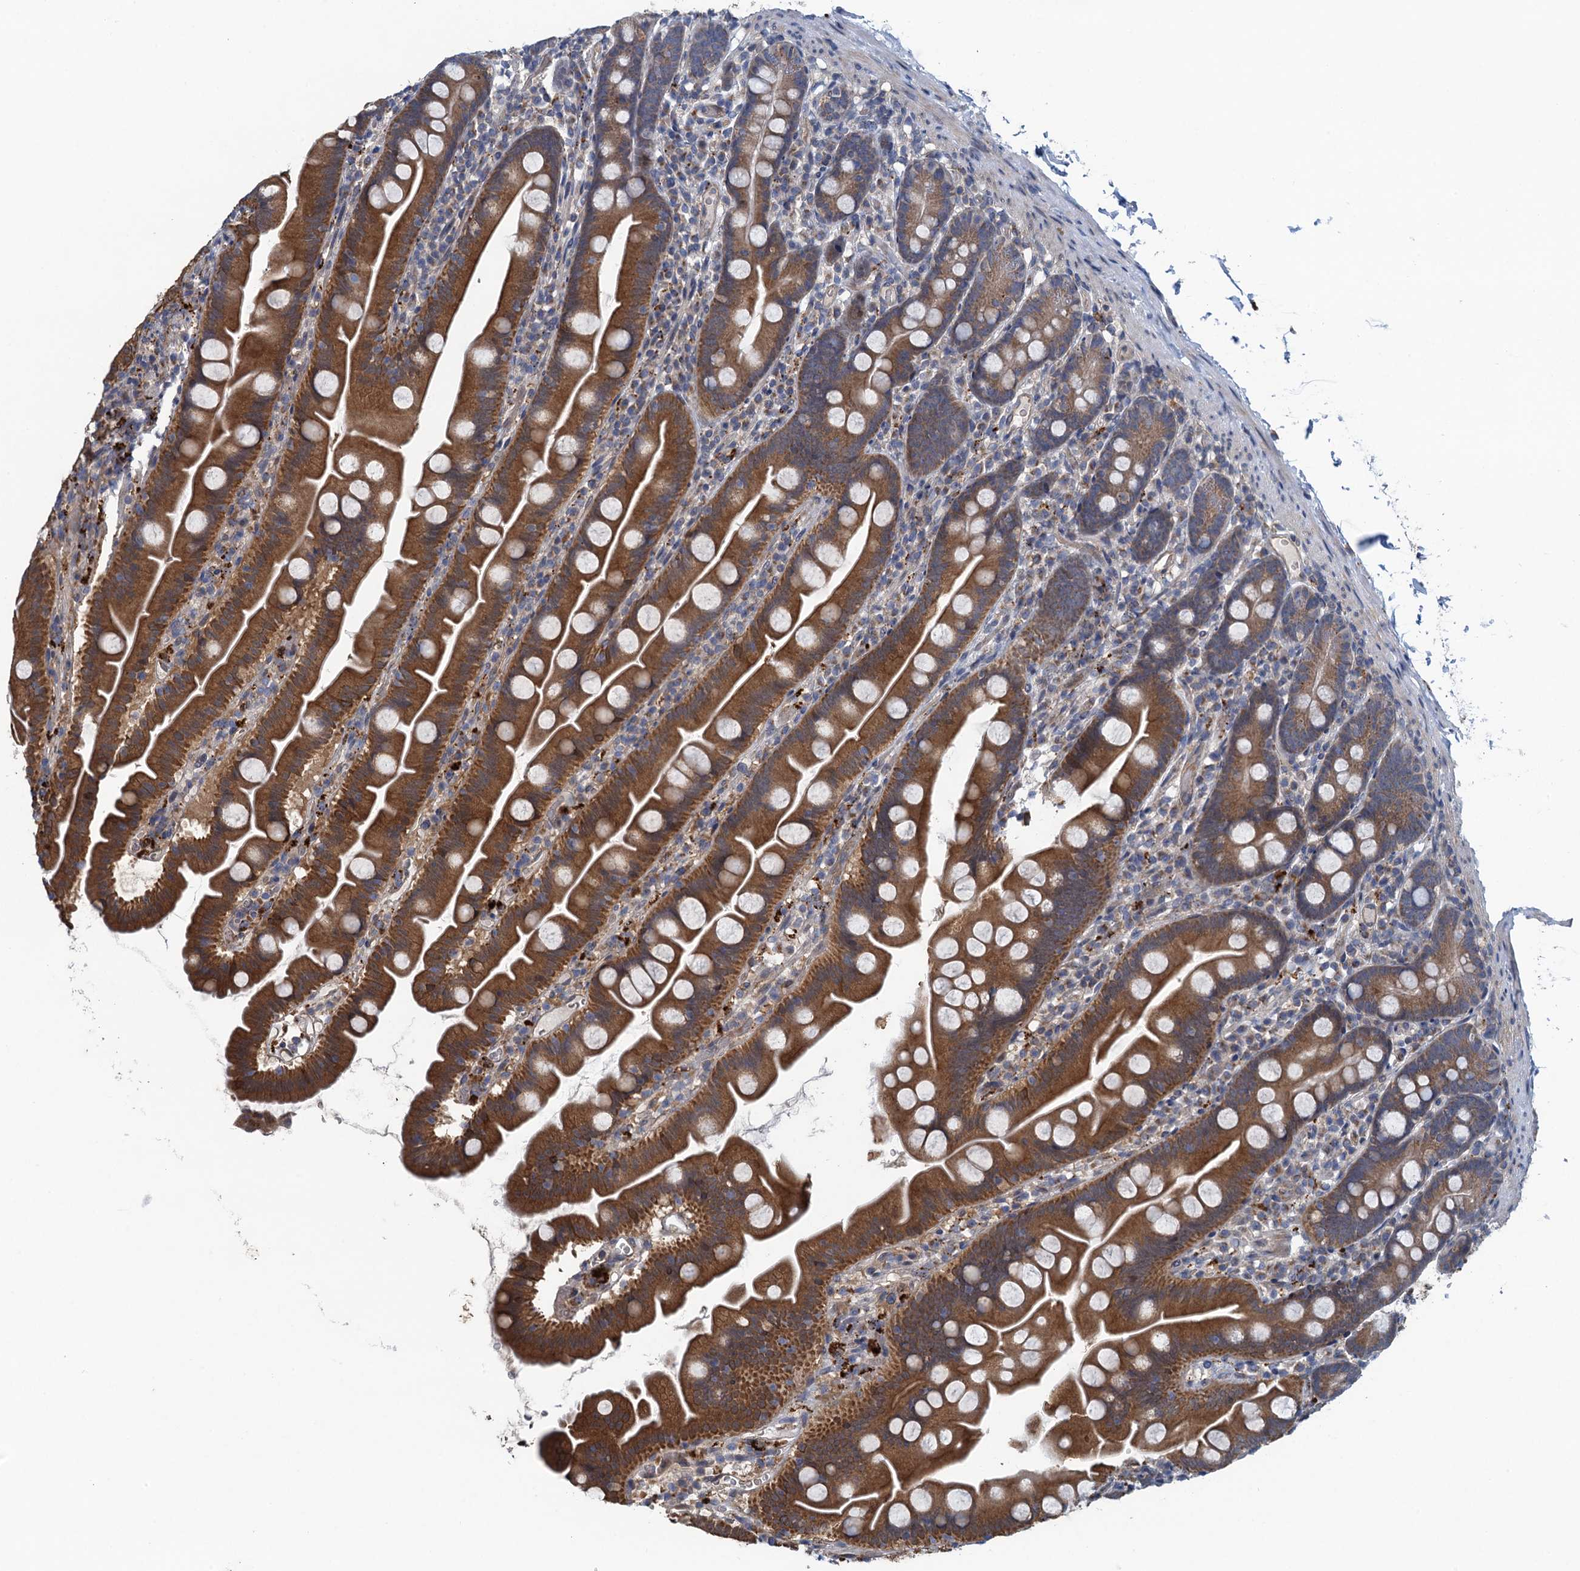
{"staining": {"intensity": "moderate", "quantity": ">75%", "location": "cytoplasmic/membranous"}, "tissue": "small intestine", "cell_type": "Glandular cells", "image_type": "normal", "snomed": [{"axis": "morphology", "description": "Normal tissue, NOS"}, {"axis": "topography", "description": "Small intestine"}], "caption": "Glandular cells demonstrate medium levels of moderate cytoplasmic/membranous staining in about >75% of cells in unremarkable human small intestine. Using DAB (brown) and hematoxylin (blue) stains, captured at high magnification using brightfield microscopy.", "gene": "KBTBD8", "patient": {"sex": "female", "age": 68}}